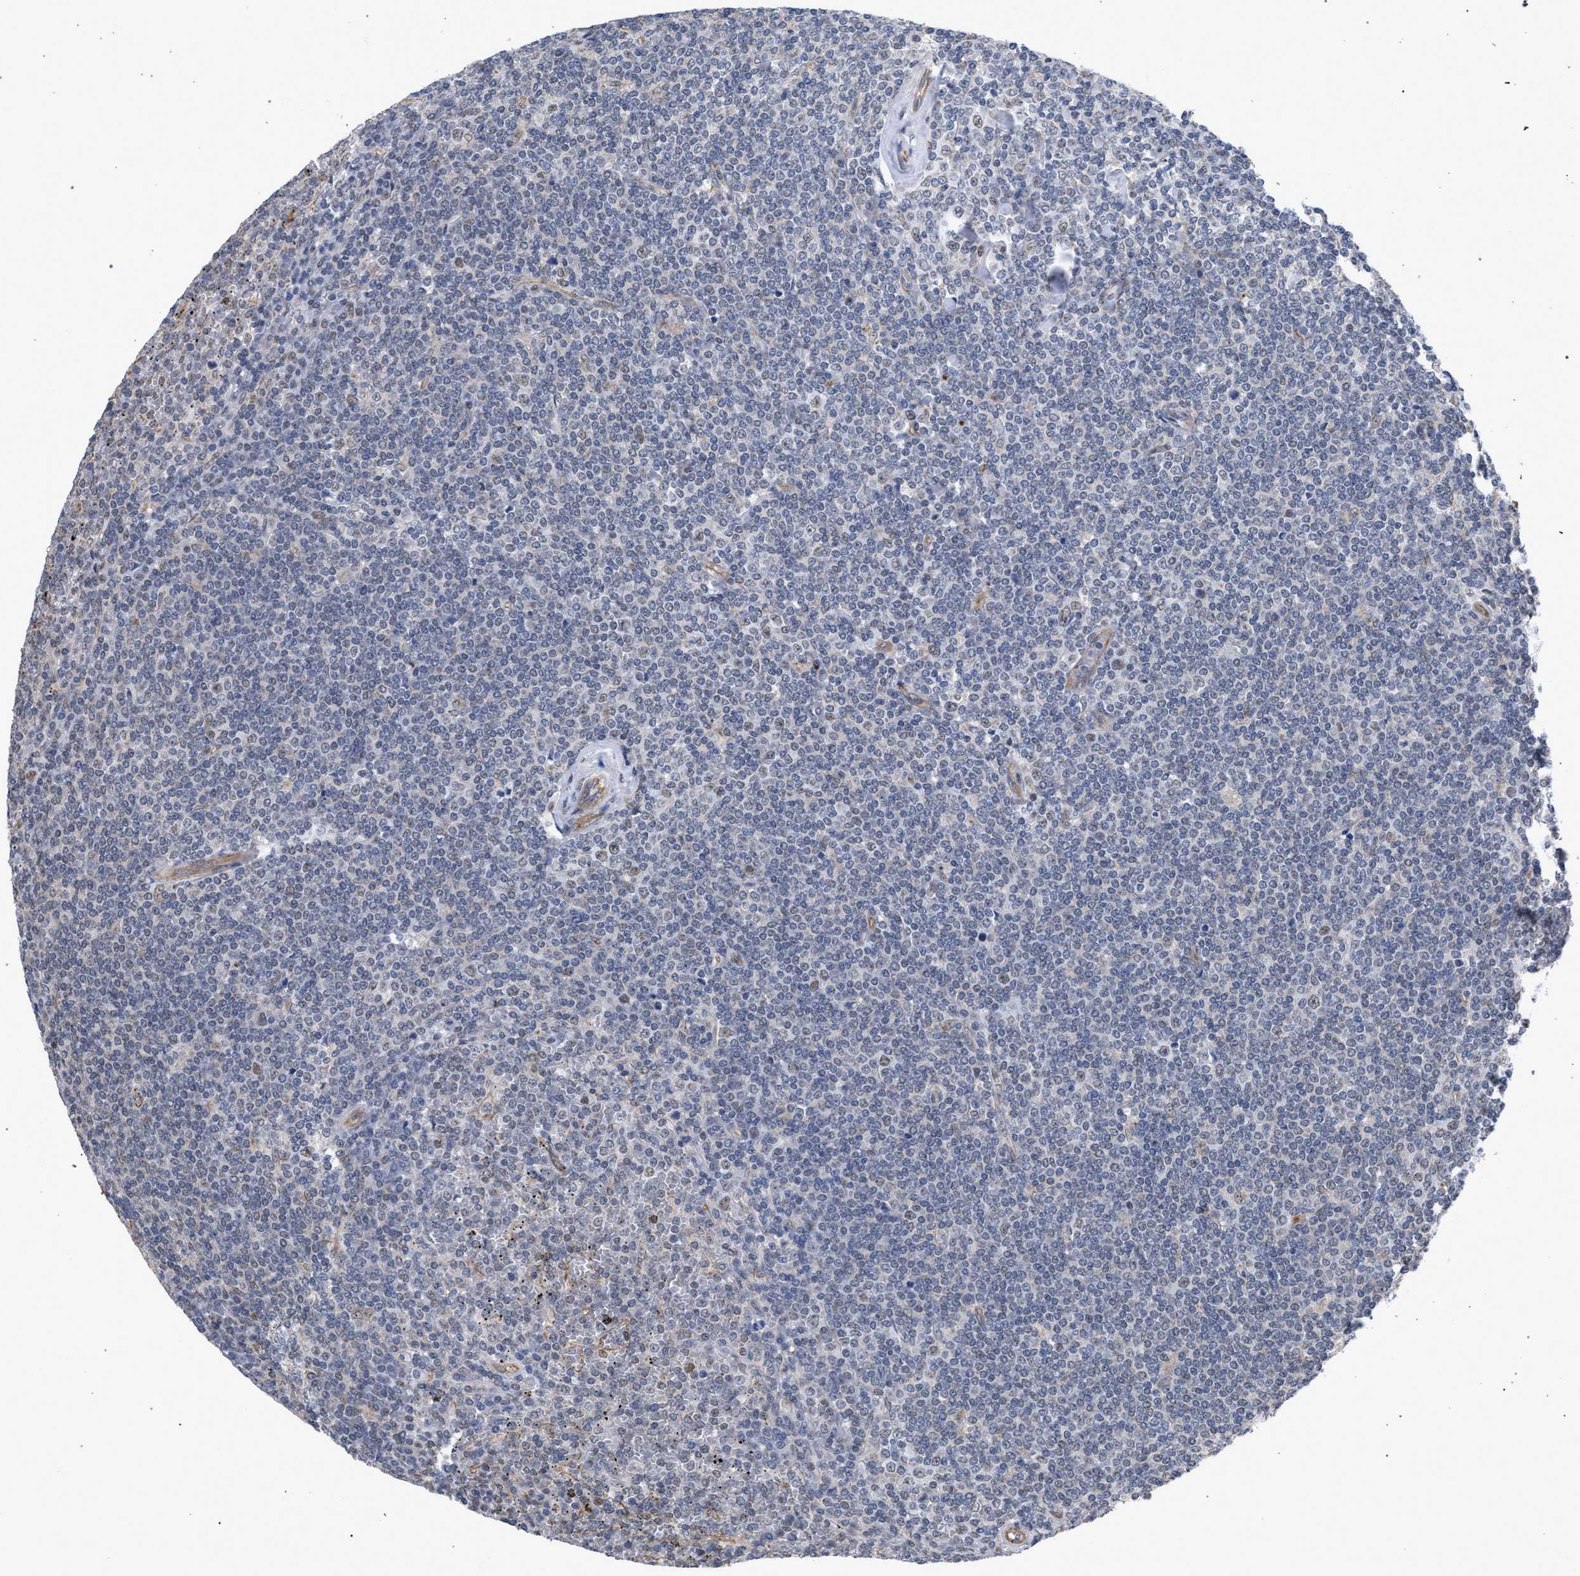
{"staining": {"intensity": "negative", "quantity": "none", "location": "none"}, "tissue": "lymphoma", "cell_type": "Tumor cells", "image_type": "cancer", "snomed": [{"axis": "morphology", "description": "Malignant lymphoma, non-Hodgkin's type, Low grade"}, {"axis": "topography", "description": "Spleen"}], "caption": "Lymphoma was stained to show a protein in brown. There is no significant staining in tumor cells.", "gene": "GOLGA2", "patient": {"sex": "female", "age": 19}}